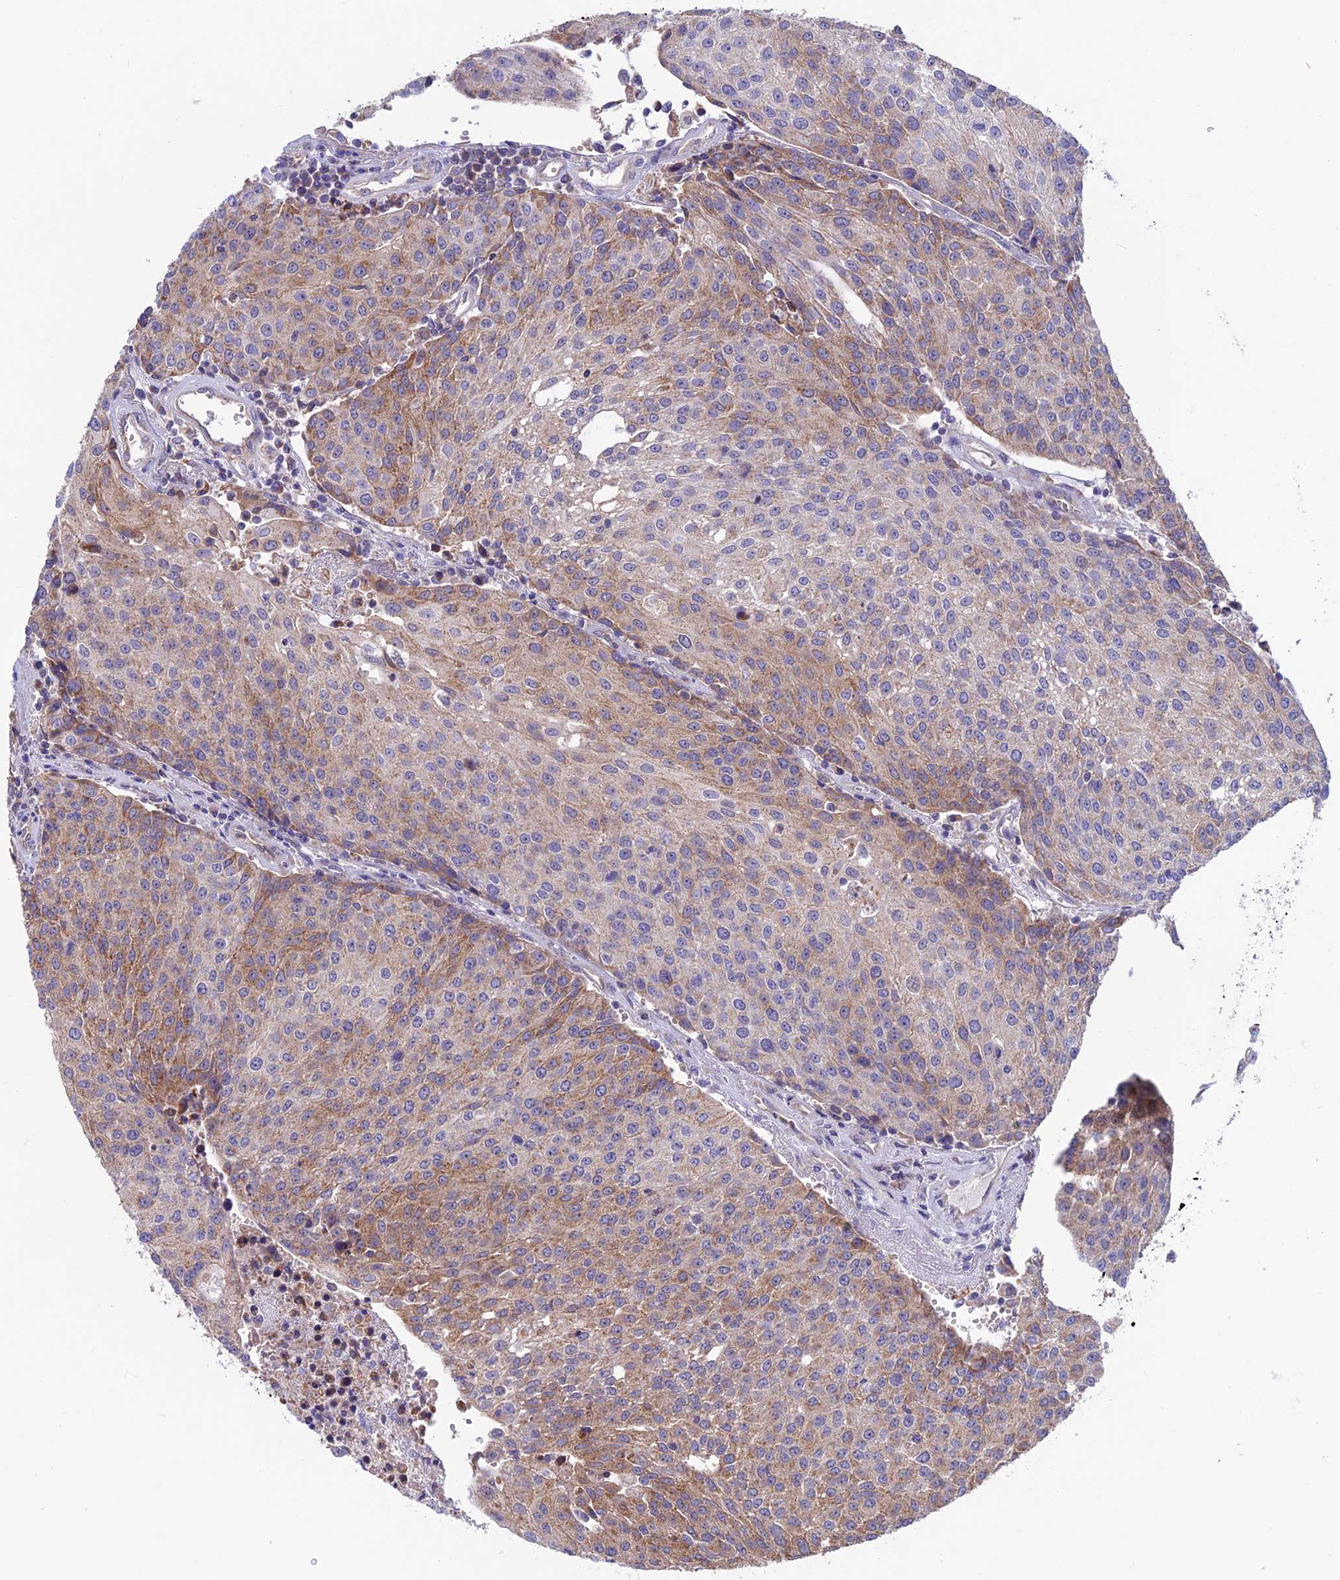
{"staining": {"intensity": "moderate", "quantity": ">75%", "location": "cytoplasmic/membranous"}, "tissue": "urothelial cancer", "cell_type": "Tumor cells", "image_type": "cancer", "snomed": [{"axis": "morphology", "description": "Urothelial carcinoma, High grade"}, {"axis": "topography", "description": "Urinary bladder"}], "caption": "Tumor cells demonstrate medium levels of moderate cytoplasmic/membranous positivity in approximately >75% of cells in human urothelial carcinoma (high-grade). Using DAB (brown) and hematoxylin (blue) stains, captured at high magnification using brightfield microscopy.", "gene": "ETFDH", "patient": {"sex": "female", "age": 85}}